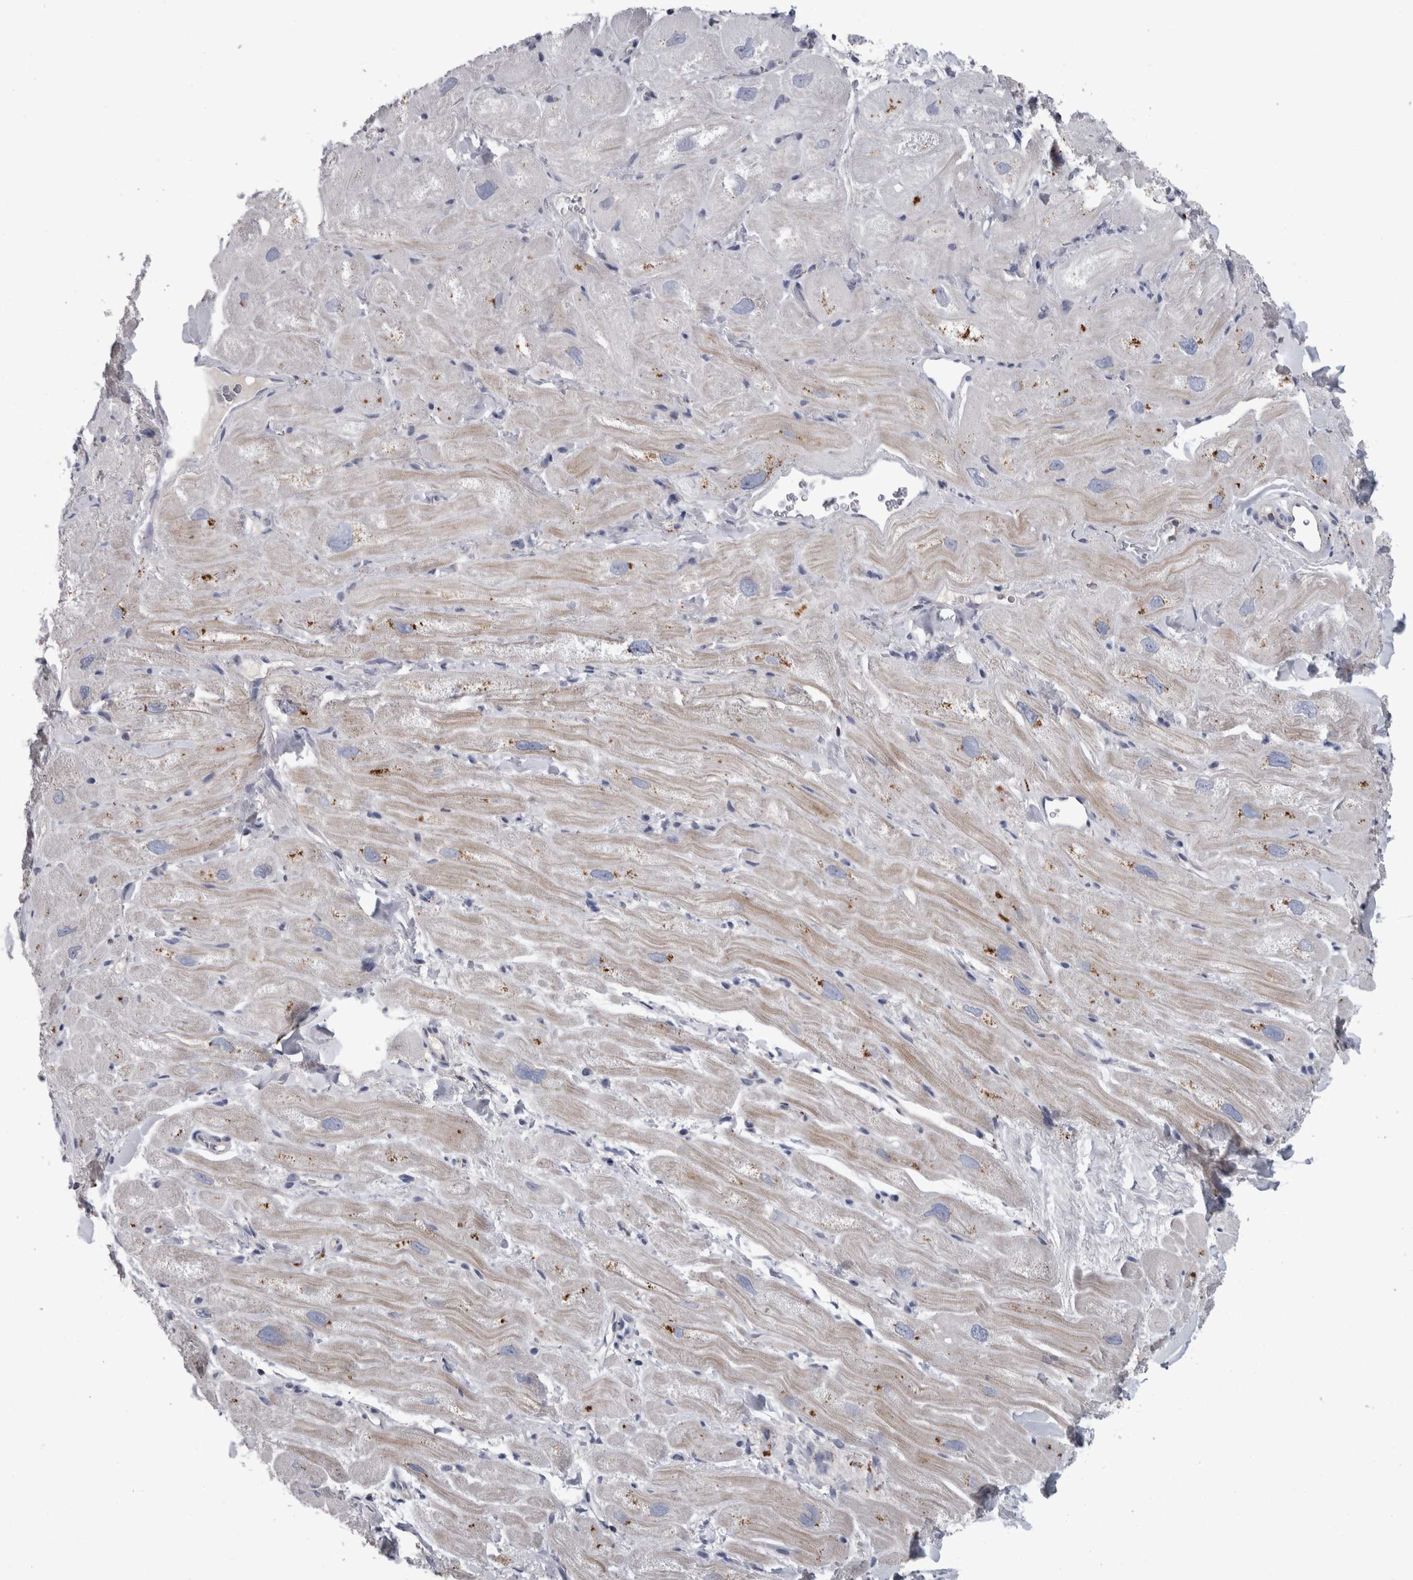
{"staining": {"intensity": "strong", "quantity": "25%-75%", "location": "cytoplasmic/membranous"}, "tissue": "heart muscle", "cell_type": "Cardiomyocytes", "image_type": "normal", "snomed": [{"axis": "morphology", "description": "Normal tissue, NOS"}, {"axis": "topography", "description": "Heart"}], "caption": "Heart muscle stained for a protein exhibits strong cytoplasmic/membranous positivity in cardiomyocytes. The protein of interest is shown in brown color, while the nuclei are stained blue.", "gene": "DPP7", "patient": {"sex": "male", "age": 49}}